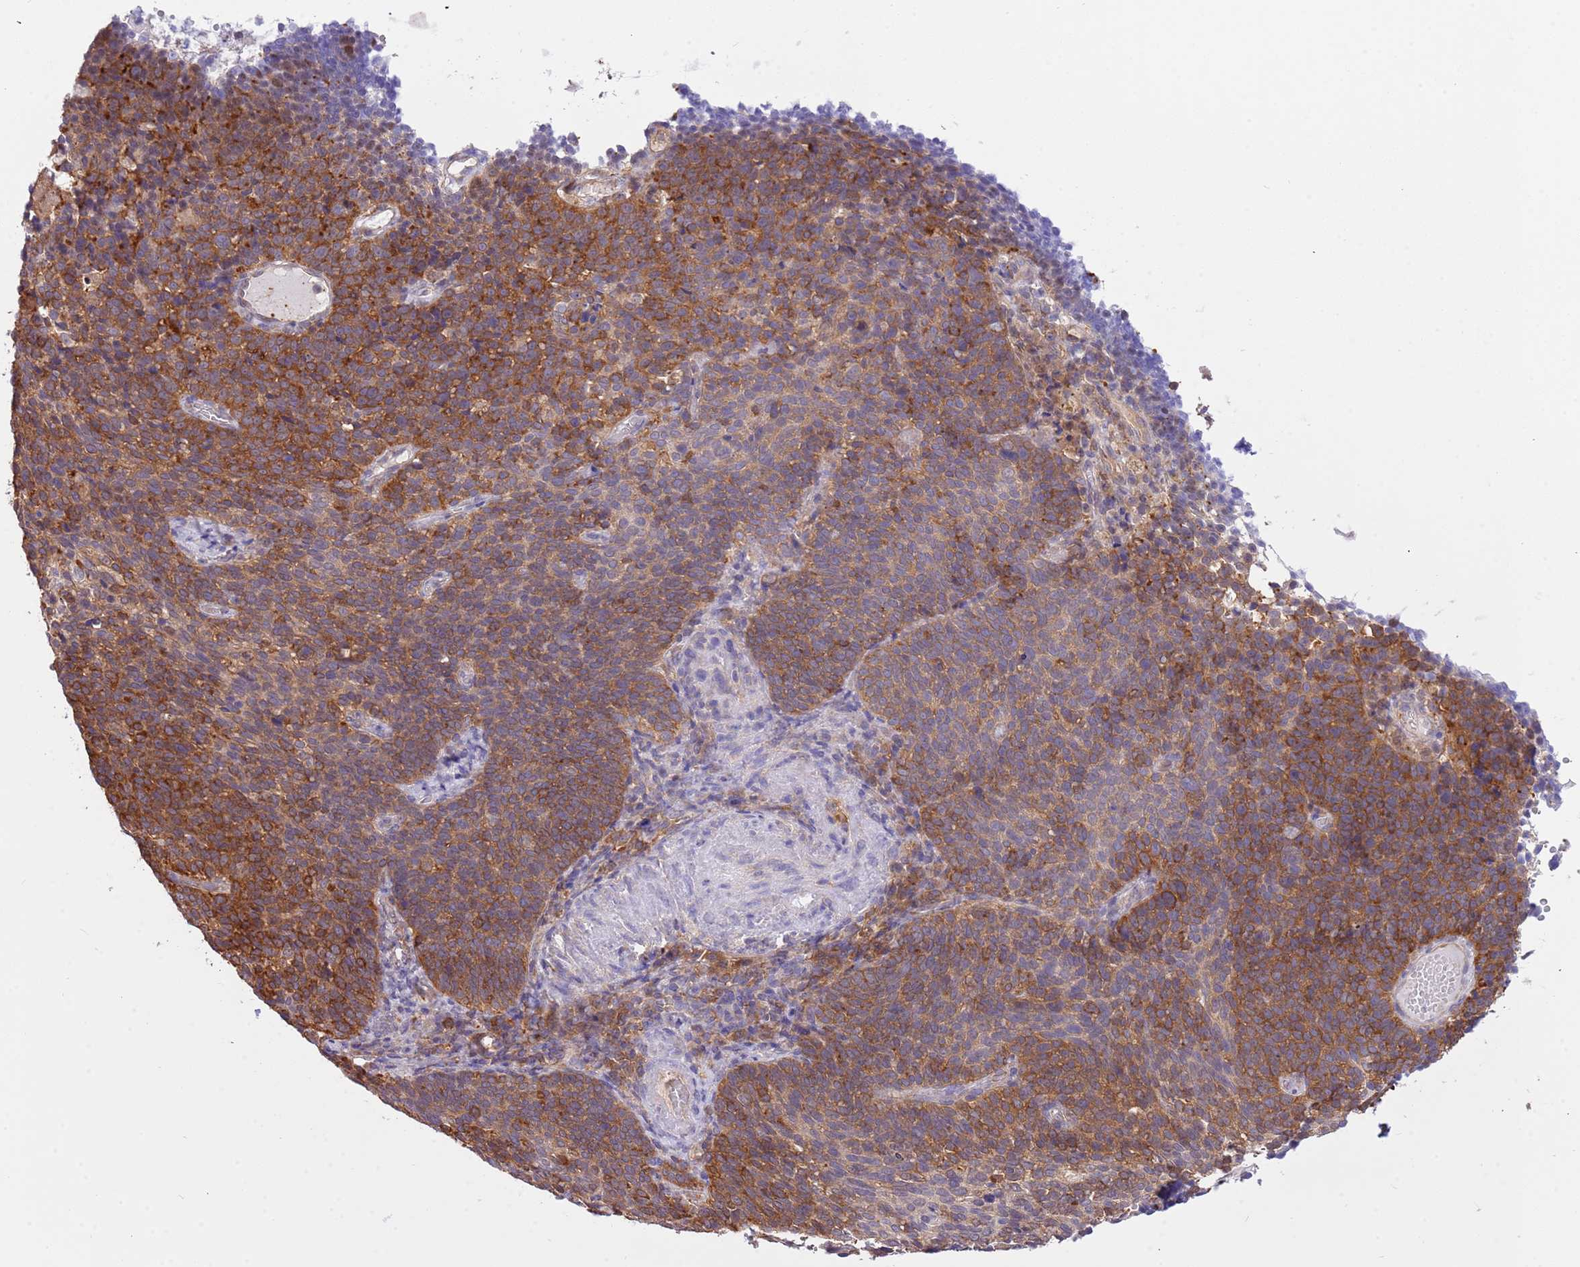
{"staining": {"intensity": "strong", "quantity": ">75%", "location": "cytoplasmic/membranous"}, "tissue": "cervical cancer", "cell_type": "Tumor cells", "image_type": "cancer", "snomed": [{"axis": "morphology", "description": "Normal tissue, NOS"}, {"axis": "morphology", "description": "Squamous cell carcinoma, NOS"}, {"axis": "topography", "description": "Cervix"}], "caption": "Immunohistochemical staining of squamous cell carcinoma (cervical) reveals high levels of strong cytoplasmic/membranous expression in approximately >75% of tumor cells.", "gene": "STIP1", "patient": {"sex": "female", "age": 39}}